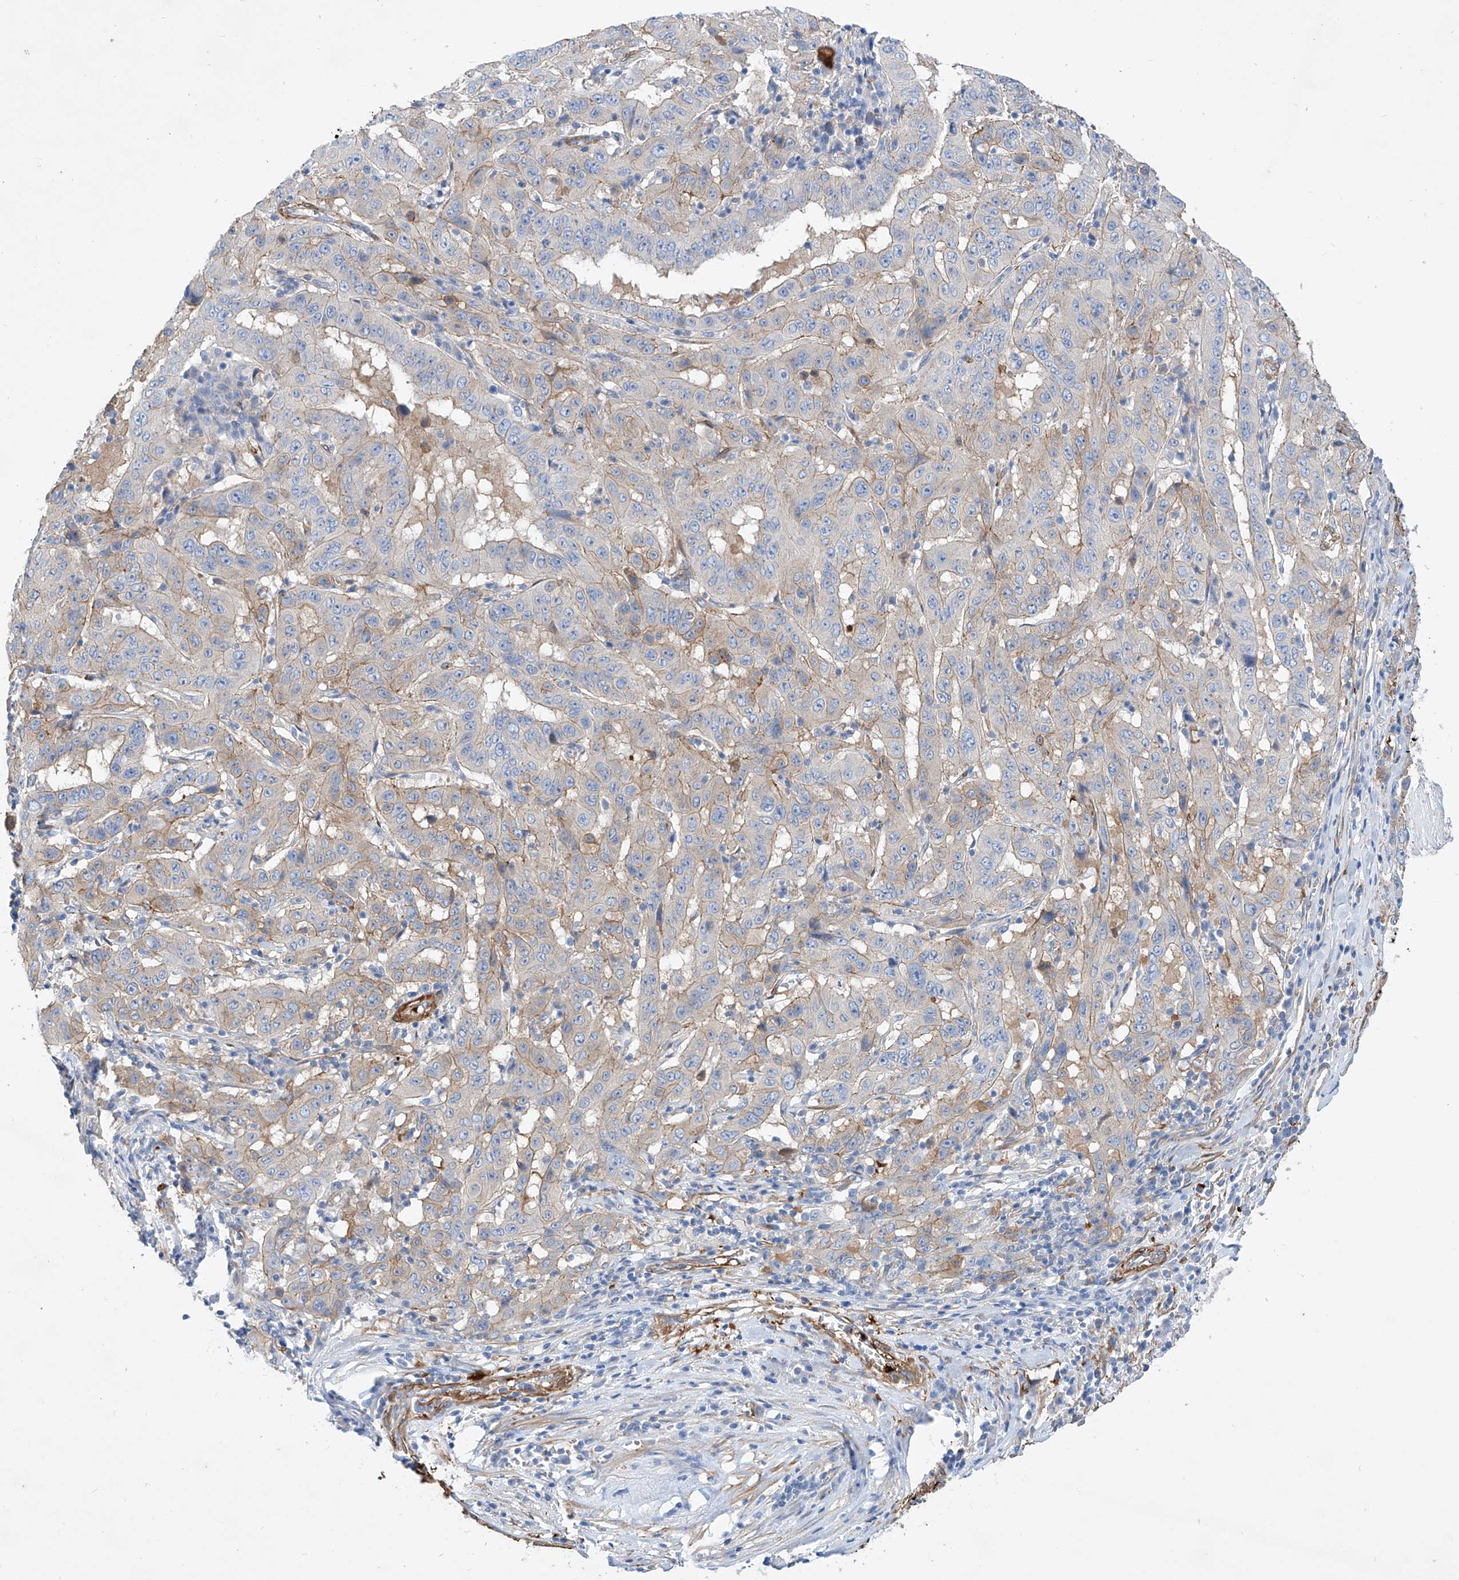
{"staining": {"intensity": "moderate", "quantity": "25%-75%", "location": "cytoplasmic/membranous"}, "tissue": "pancreatic cancer", "cell_type": "Tumor cells", "image_type": "cancer", "snomed": [{"axis": "morphology", "description": "Adenocarcinoma, NOS"}, {"axis": "topography", "description": "Pancreas"}], "caption": "The micrograph exhibits a brown stain indicating the presence of a protein in the cytoplasmic/membranous of tumor cells in pancreatic cancer (adenocarcinoma).", "gene": "TAS2R60", "patient": {"sex": "male", "age": 63}}